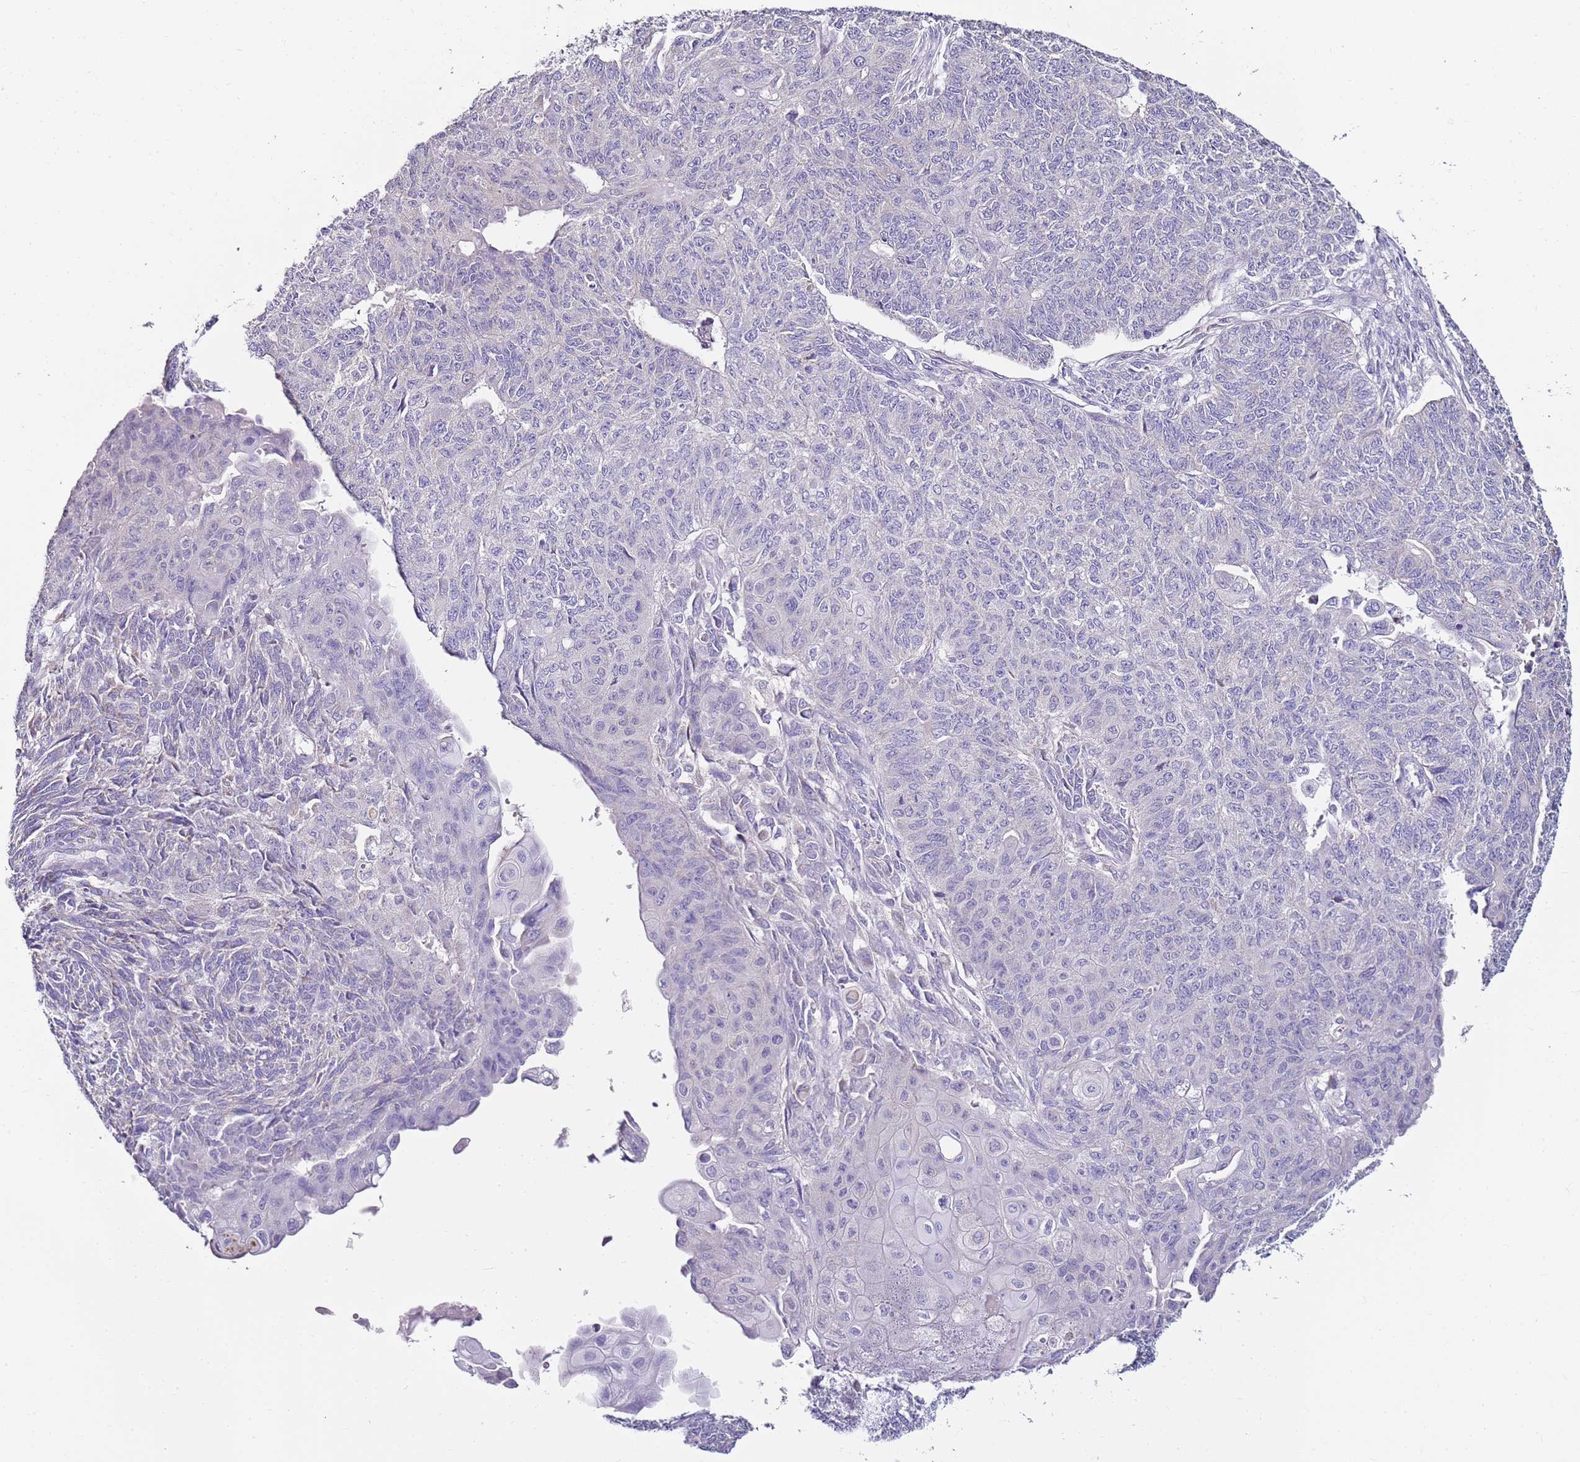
{"staining": {"intensity": "negative", "quantity": "none", "location": "none"}, "tissue": "endometrial cancer", "cell_type": "Tumor cells", "image_type": "cancer", "snomed": [{"axis": "morphology", "description": "Adenocarcinoma, NOS"}, {"axis": "topography", "description": "Endometrium"}], "caption": "Immunohistochemistry (IHC) of endometrial cancer reveals no positivity in tumor cells.", "gene": "MYBPC3", "patient": {"sex": "female", "age": 32}}